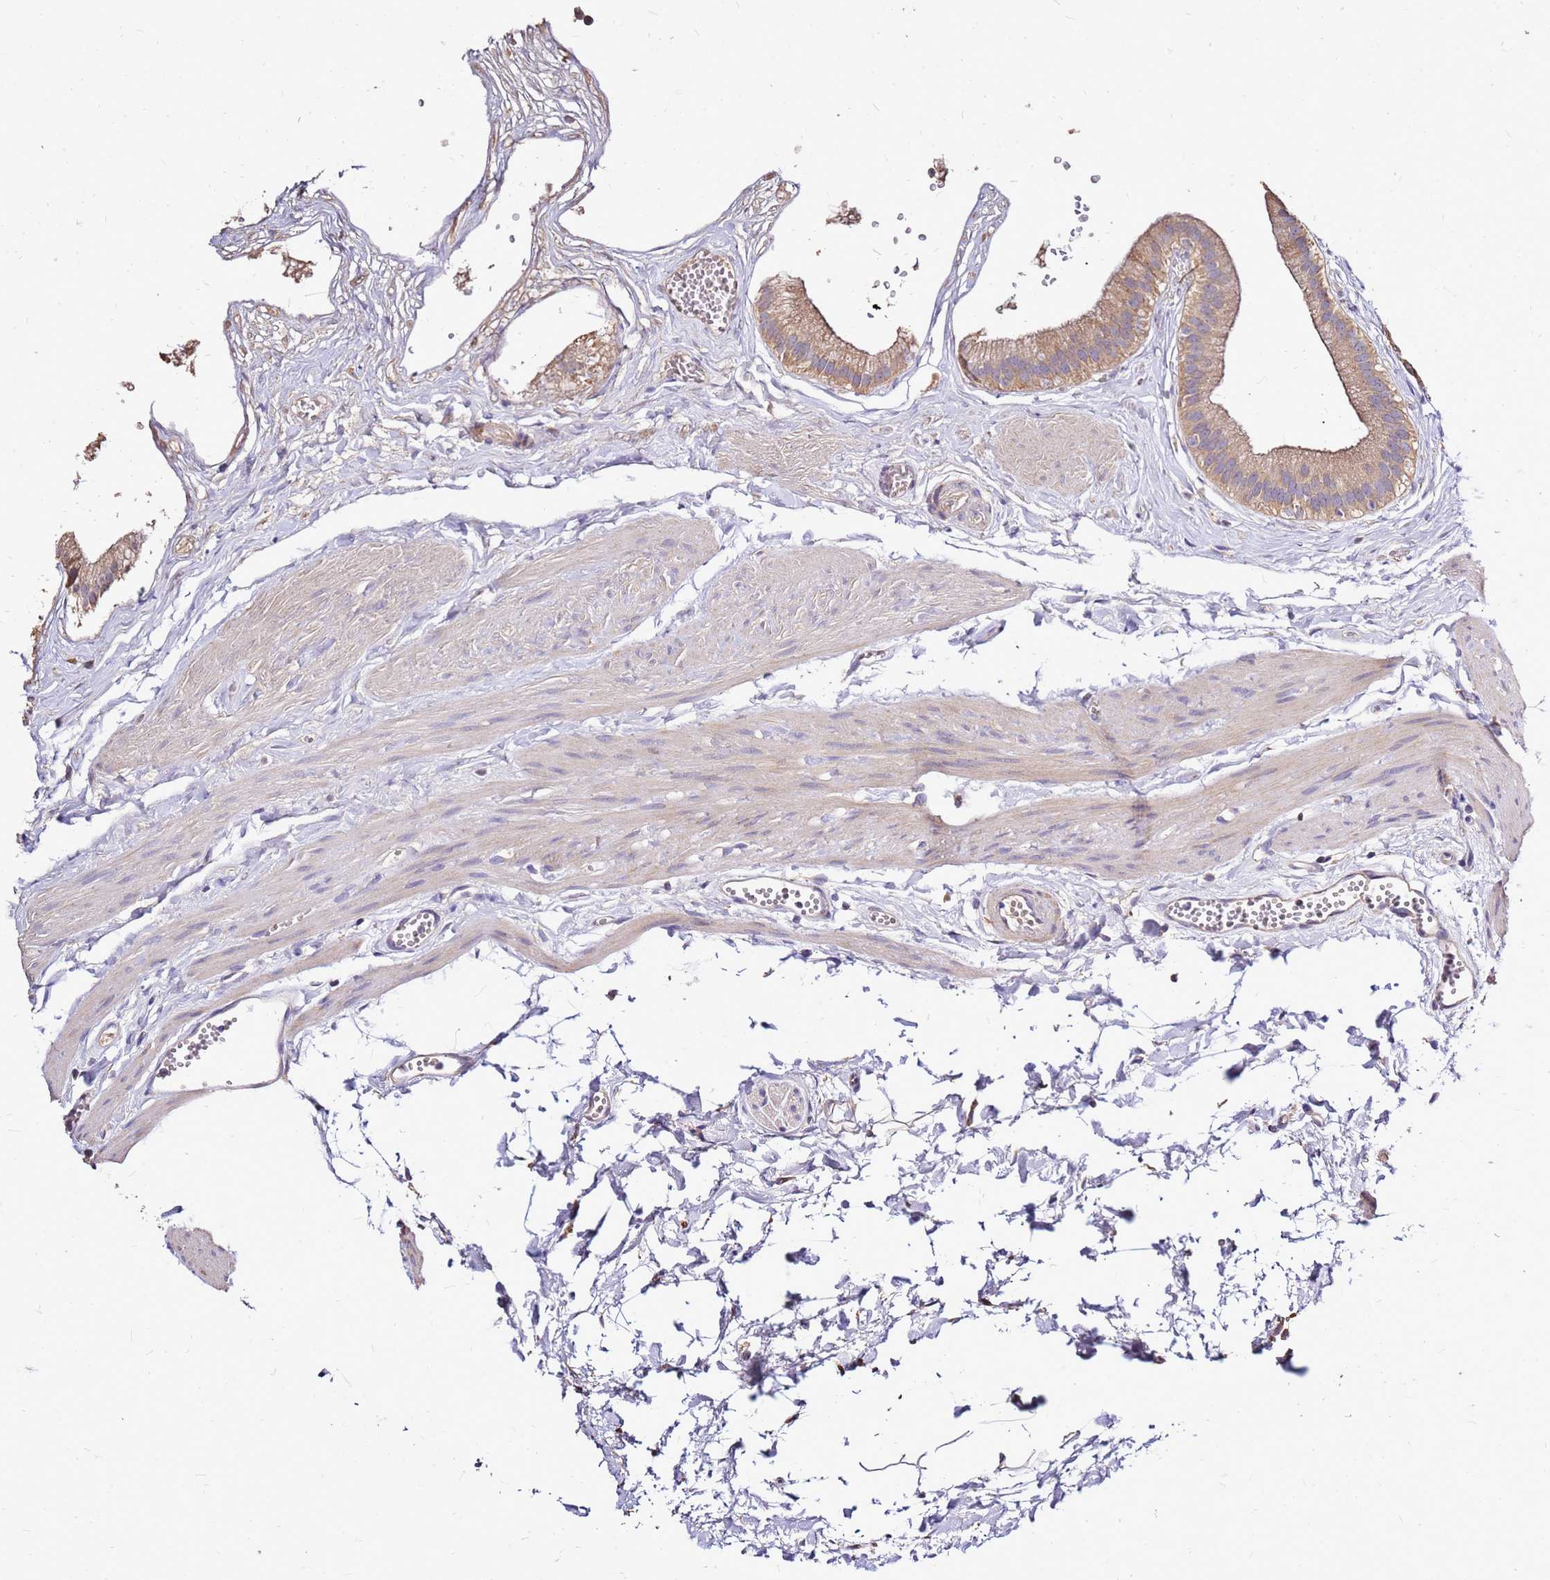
{"staining": {"intensity": "moderate", "quantity": ">75%", "location": "cytoplasmic/membranous"}, "tissue": "gallbladder", "cell_type": "Glandular cells", "image_type": "normal", "snomed": [{"axis": "morphology", "description": "Normal tissue, NOS"}, {"axis": "topography", "description": "Gallbladder"}], "caption": "IHC photomicrograph of benign human gallbladder stained for a protein (brown), which exhibits medium levels of moderate cytoplasmic/membranous staining in approximately >75% of glandular cells.", "gene": "EXD3", "patient": {"sex": "female", "age": 54}}